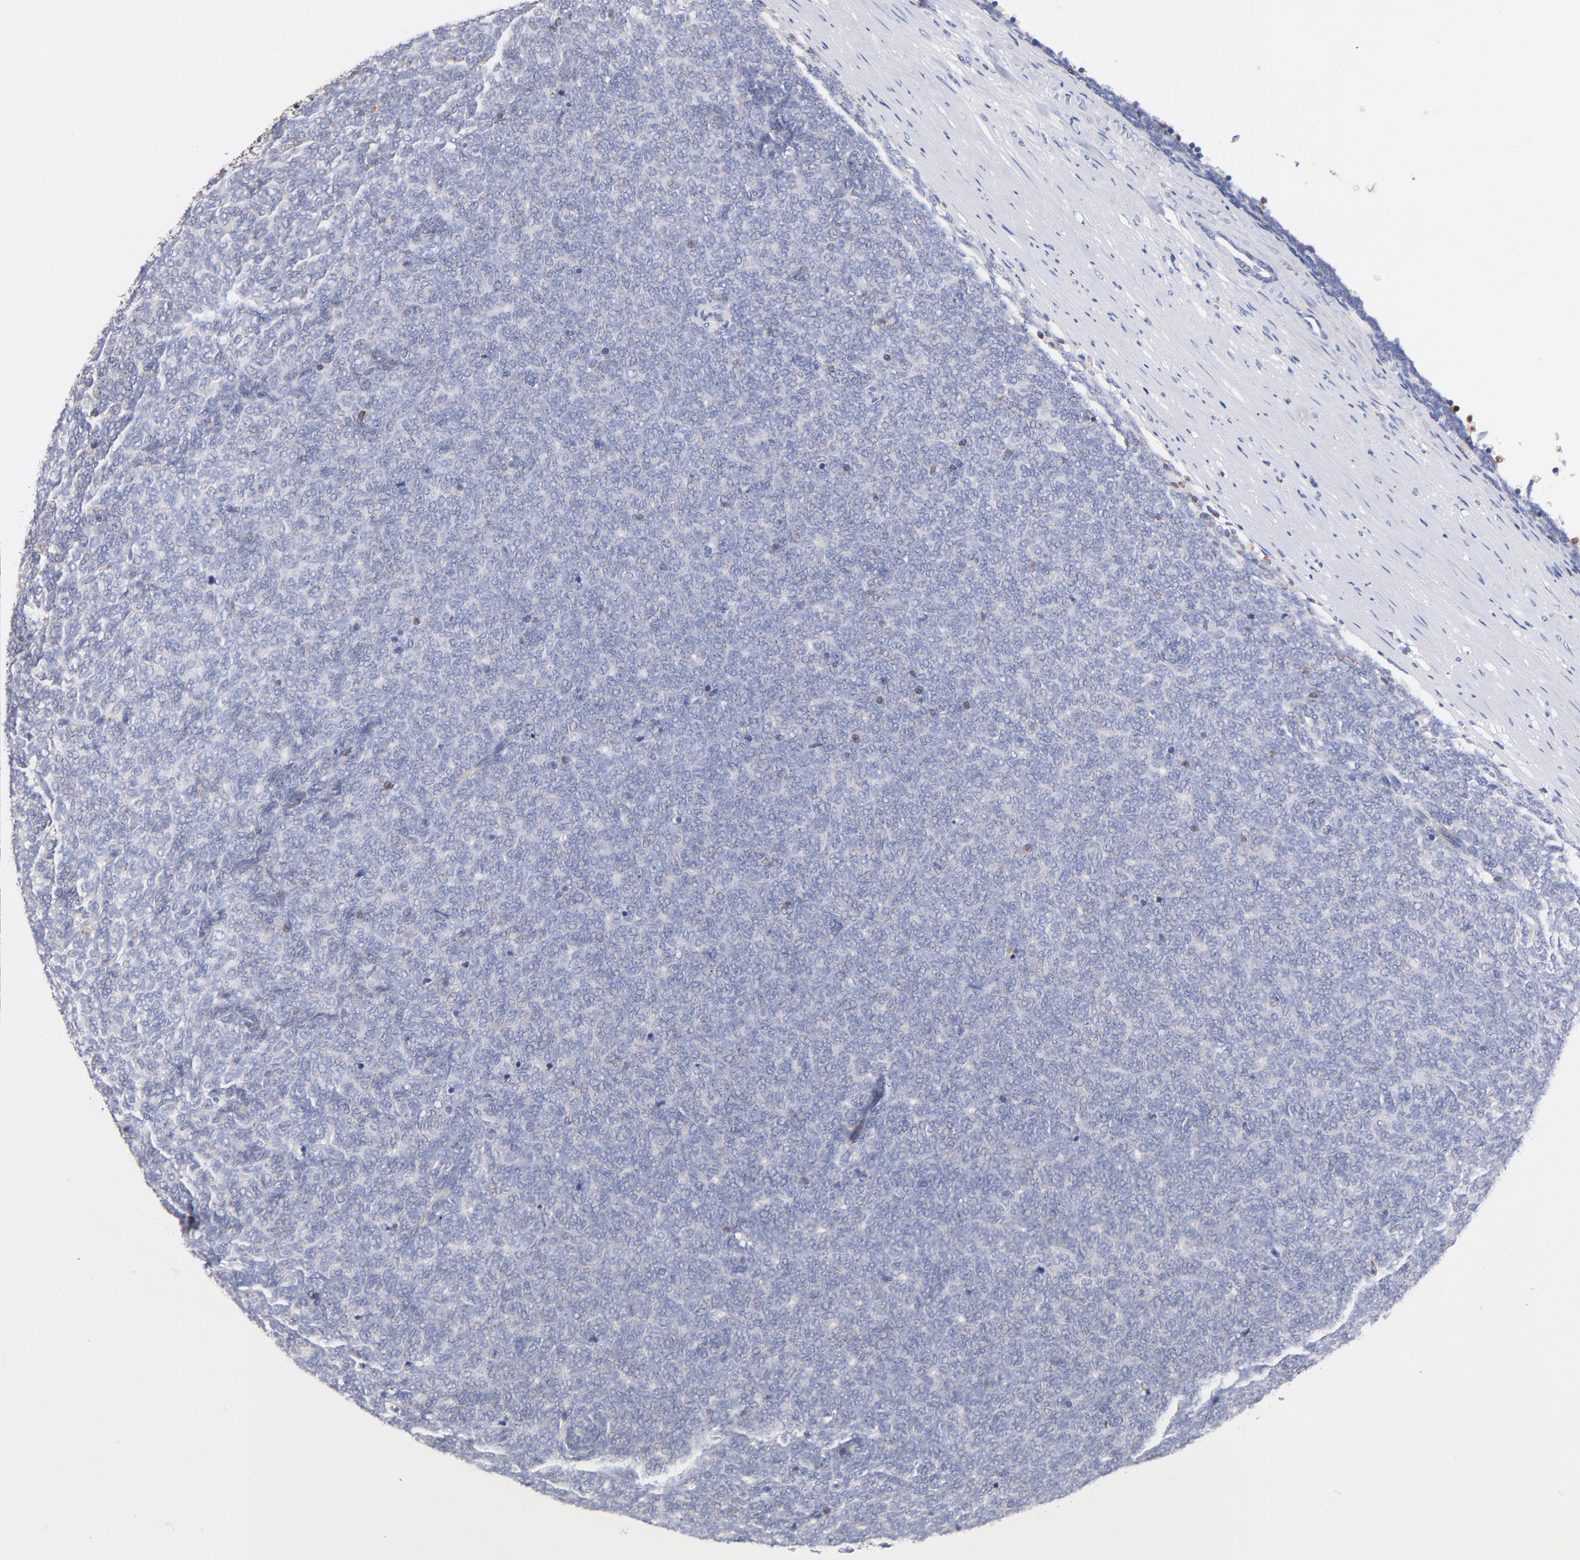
{"staining": {"intensity": "negative", "quantity": "none", "location": "none"}, "tissue": "renal cancer", "cell_type": "Tumor cells", "image_type": "cancer", "snomed": [{"axis": "morphology", "description": "Neoplasm, malignant, NOS"}, {"axis": "topography", "description": "Kidney"}], "caption": "An IHC micrograph of renal cancer (neoplasm (malignant)) is shown. There is no staining in tumor cells of renal cancer (neoplasm (malignant)).", "gene": "KREMEN2", "patient": {"sex": "male", "age": 28}}